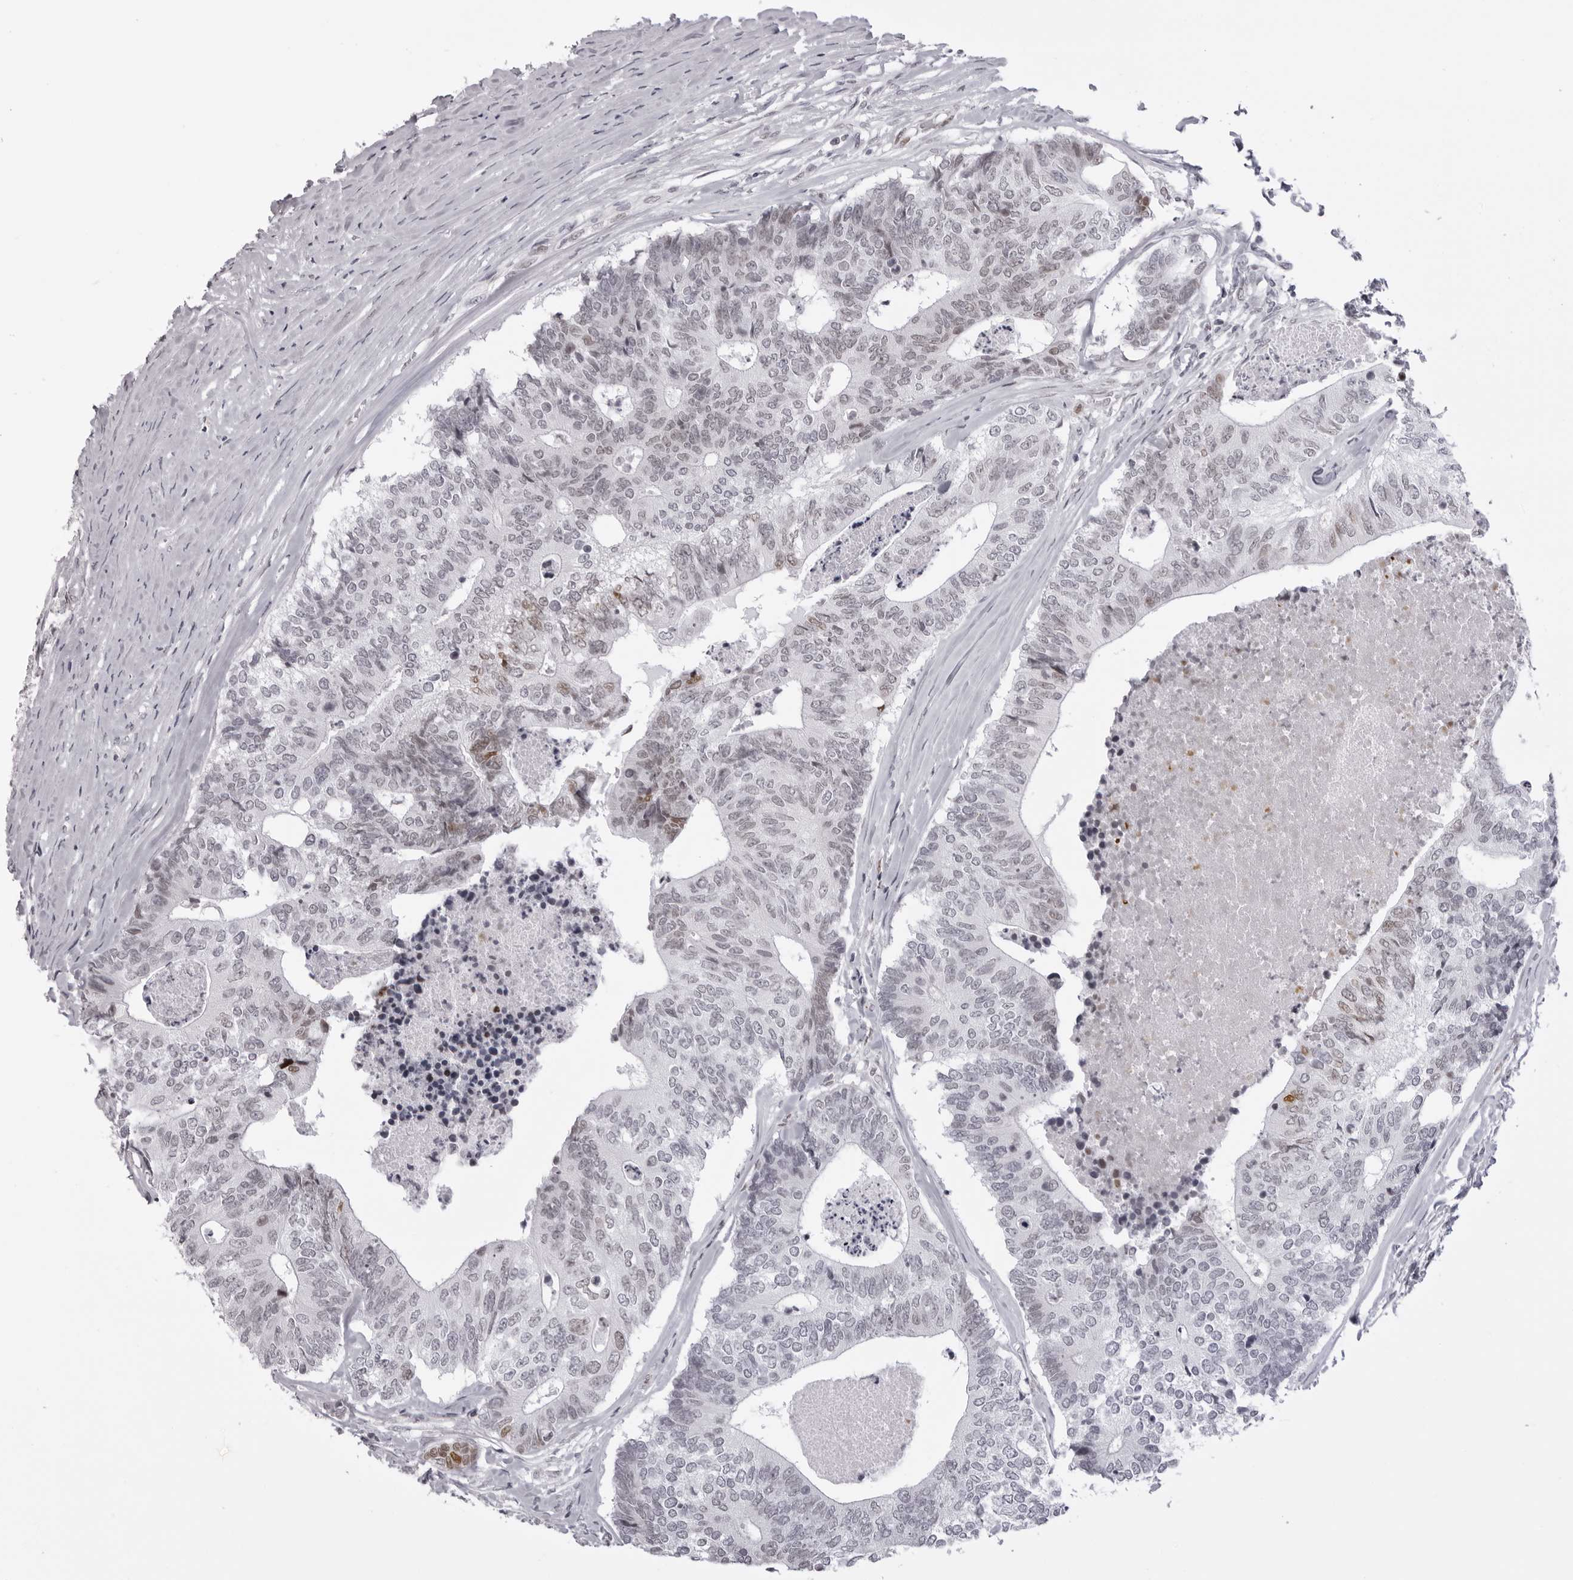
{"staining": {"intensity": "moderate", "quantity": "<25%", "location": "nuclear"}, "tissue": "colorectal cancer", "cell_type": "Tumor cells", "image_type": "cancer", "snomed": [{"axis": "morphology", "description": "Adenocarcinoma, NOS"}, {"axis": "topography", "description": "Colon"}], "caption": "Immunohistochemical staining of adenocarcinoma (colorectal) shows moderate nuclear protein staining in approximately <25% of tumor cells. Using DAB (brown) and hematoxylin (blue) stains, captured at high magnification using brightfield microscopy.", "gene": "MAFK", "patient": {"sex": "female", "age": 67}}